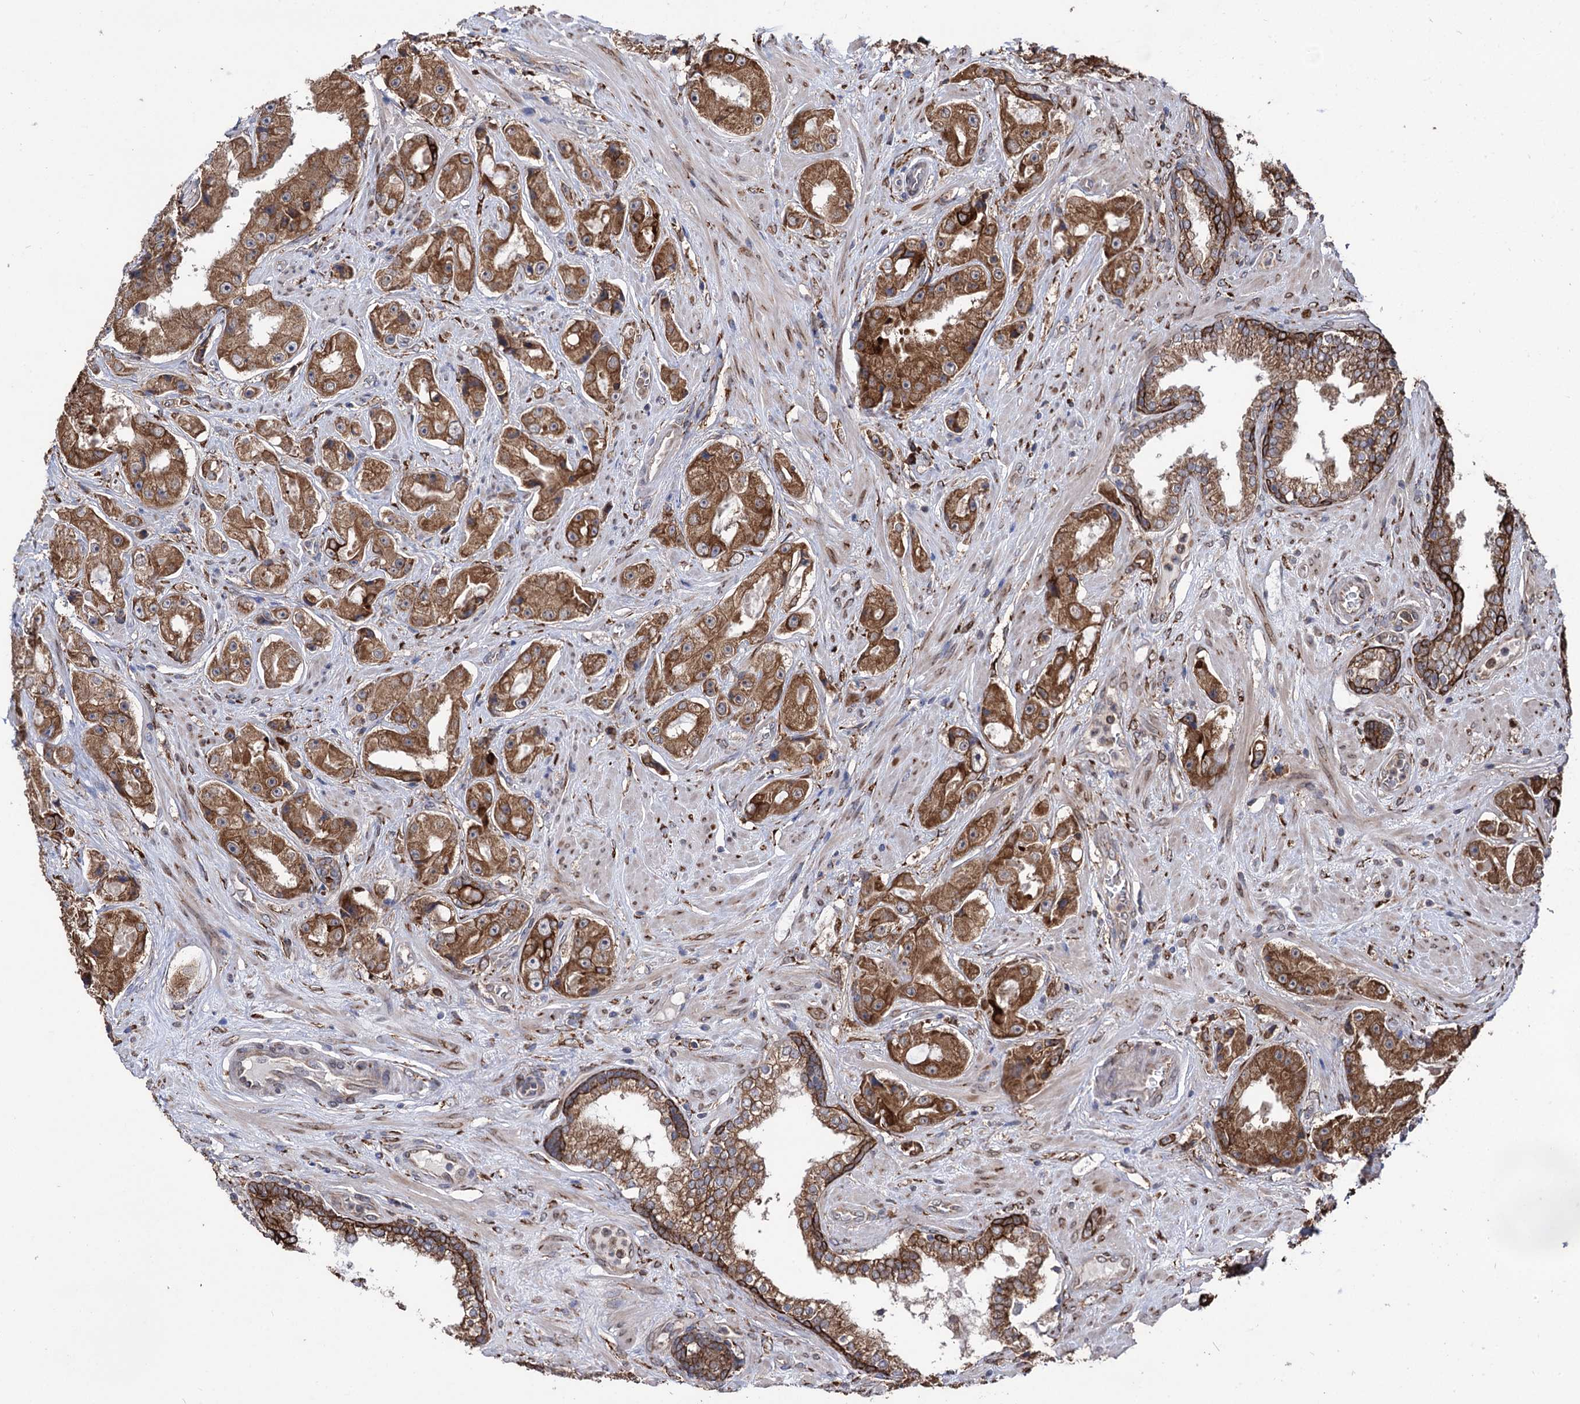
{"staining": {"intensity": "moderate", "quantity": ">75%", "location": "cytoplasmic/membranous"}, "tissue": "prostate cancer", "cell_type": "Tumor cells", "image_type": "cancer", "snomed": [{"axis": "morphology", "description": "Adenocarcinoma, High grade"}, {"axis": "topography", "description": "Prostate"}], "caption": "Protein staining displays moderate cytoplasmic/membranous expression in about >75% of tumor cells in prostate cancer (adenocarcinoma (high-grade)).", "gene": "CDAN1", "patient": {"sex": "male", "age": 73}}